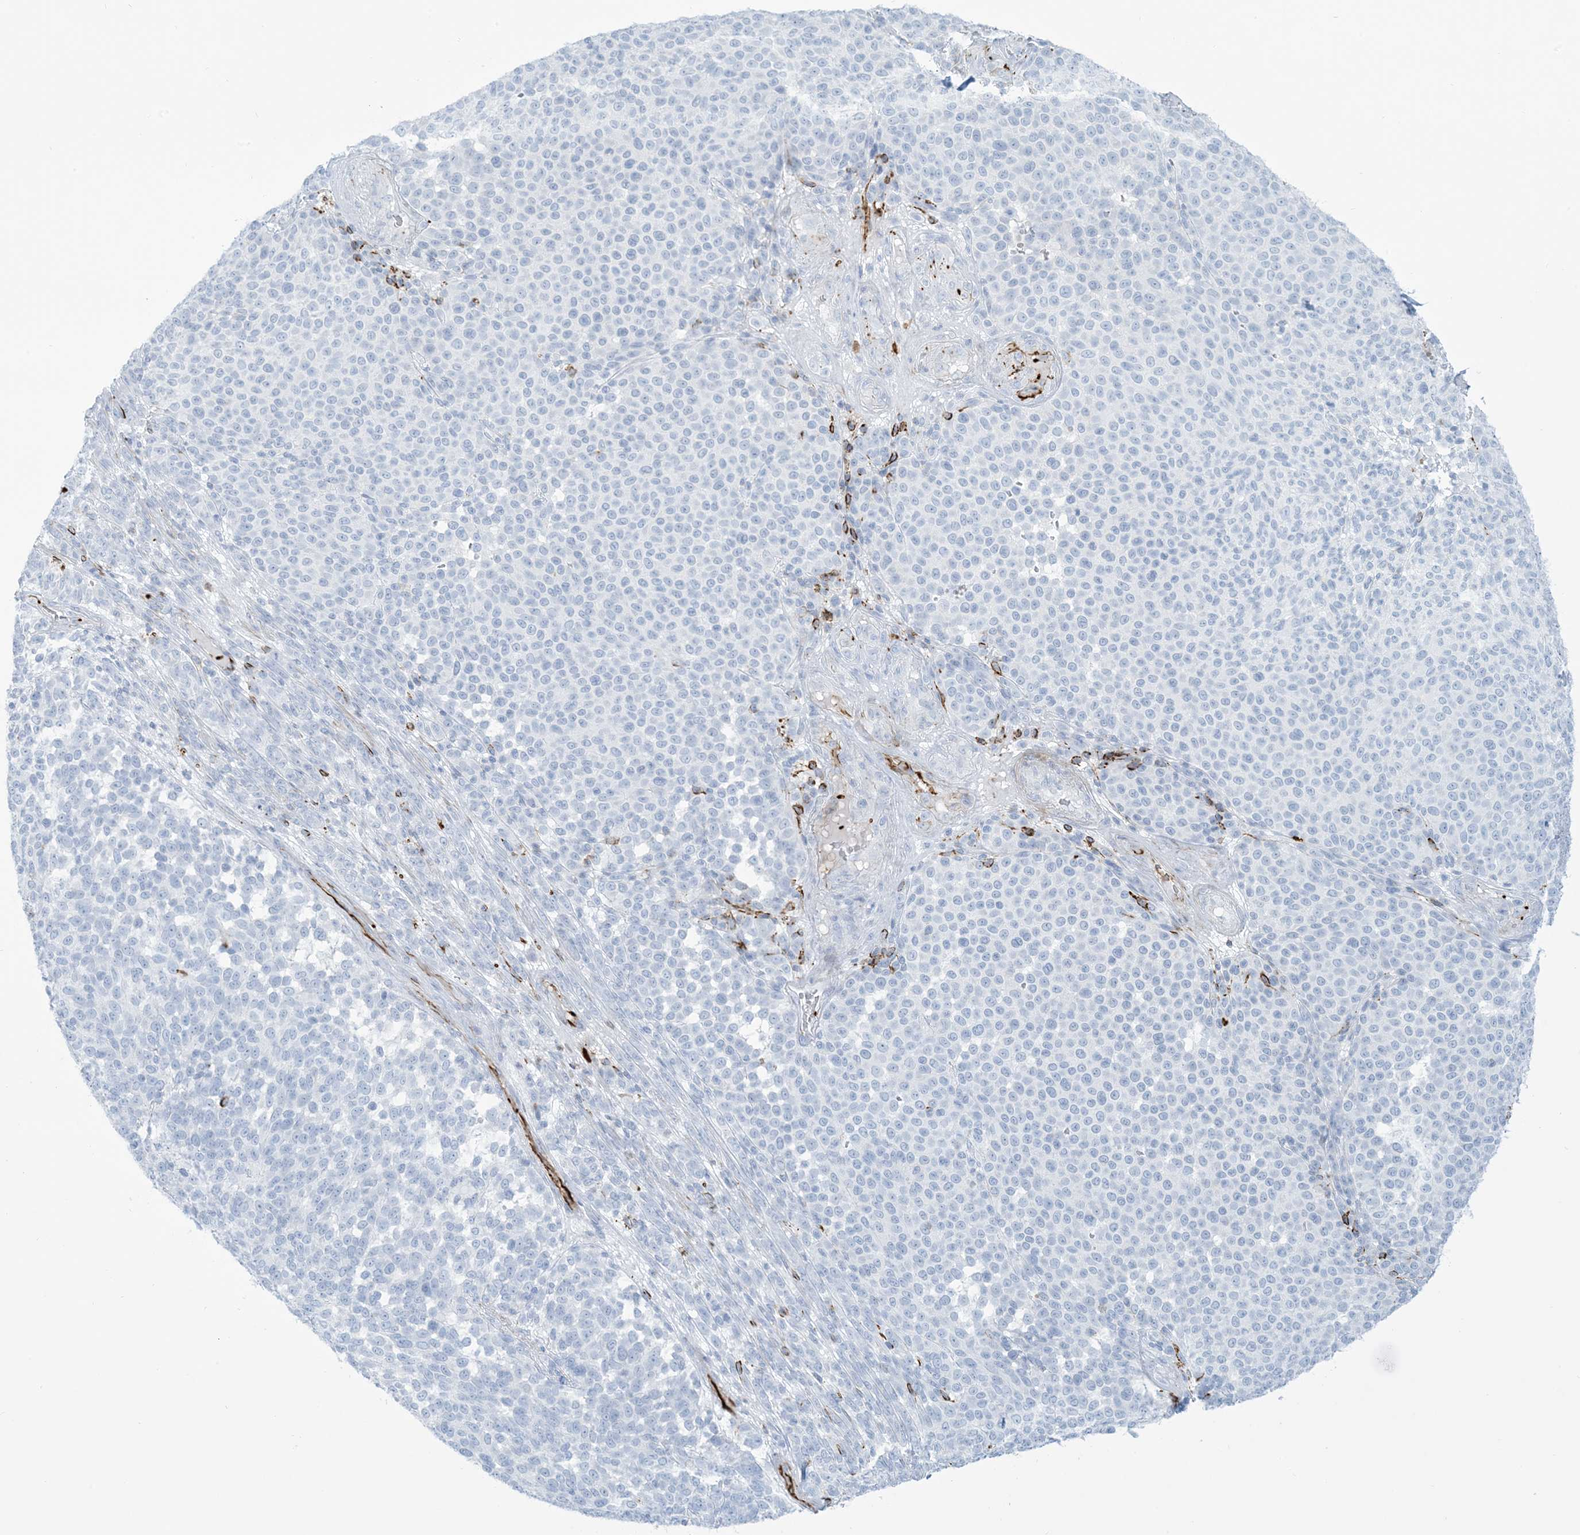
{"staining": {"intensity": "negative", "quantity": "none", "location": "none"}, "tissue": "melanoma", "cell_type": "Tumor cells", "image_type": "cancer", "snomed": [{"axis": "morphology", "description": "Malignant melanoma, NOS"}, {"axis": "topography", "description": "Skin"}], "caption": "This histopathology image is of malignant melanoma stained with IHC to label a protein in brown with the nuclei are counter-stained blue. There is no positivity in tumor cells.", "gene": "EPS8L3", "patient": {"sex": "male", "age": 49}}